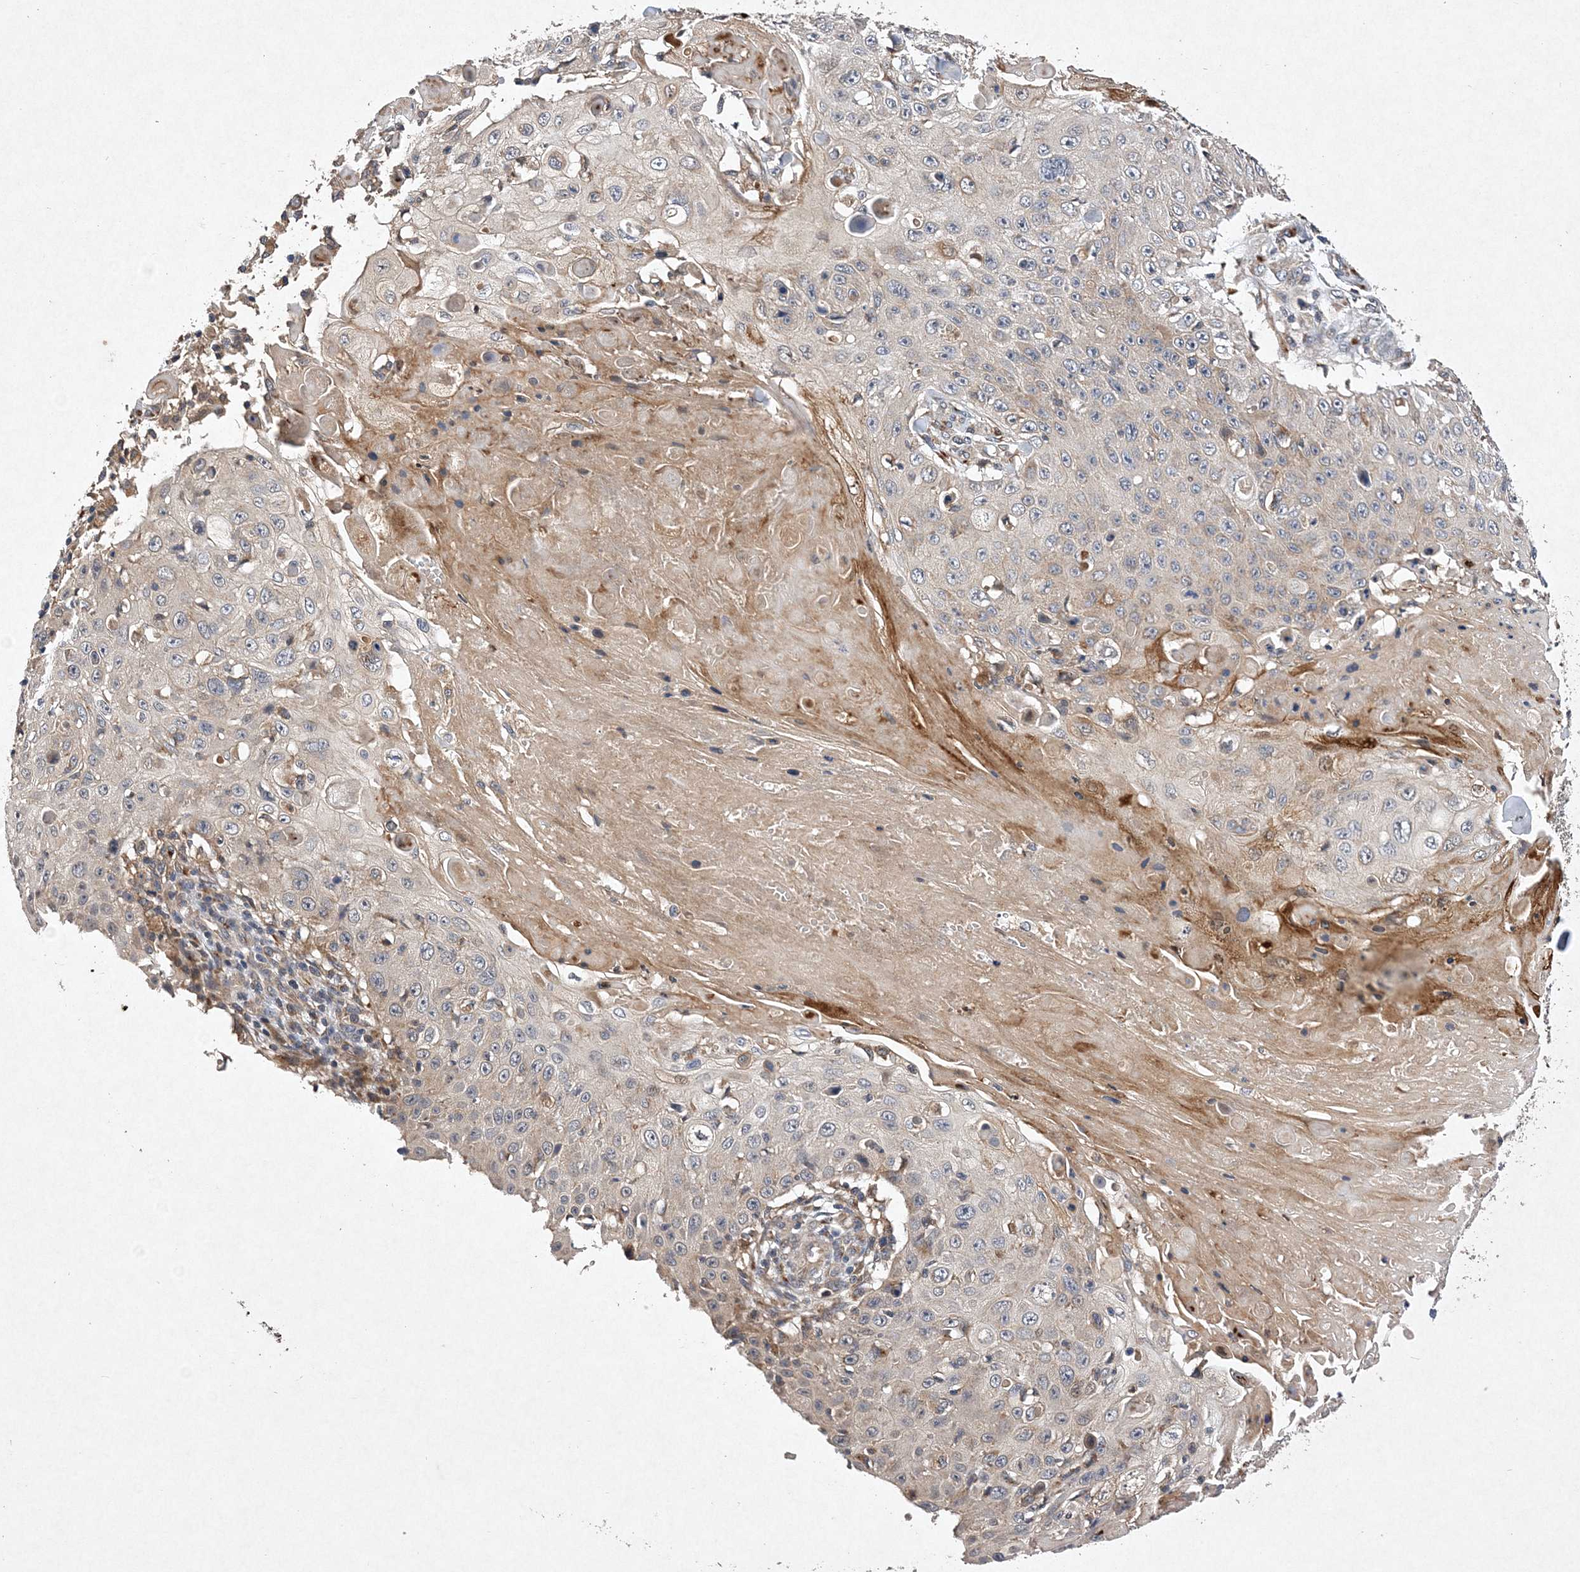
{"staining": {"intensity": "negative", "quantity": "none", "location": "none"}, "tissue": "skin cancer", "cell_type": "Tumor cells", "image_type": "cancer", "snomed": [{"axis": "morphology", "description": "Squamous cell carcinoma, NOS"}, {"axis": "topography", "description": "Skin"}], "caption": "Image shows no significant protein positivity in tumor cells of squamous cell carcinoma (skin).", "gene": "PROSER1", "patient": {"sex": "male", "age": 86}}